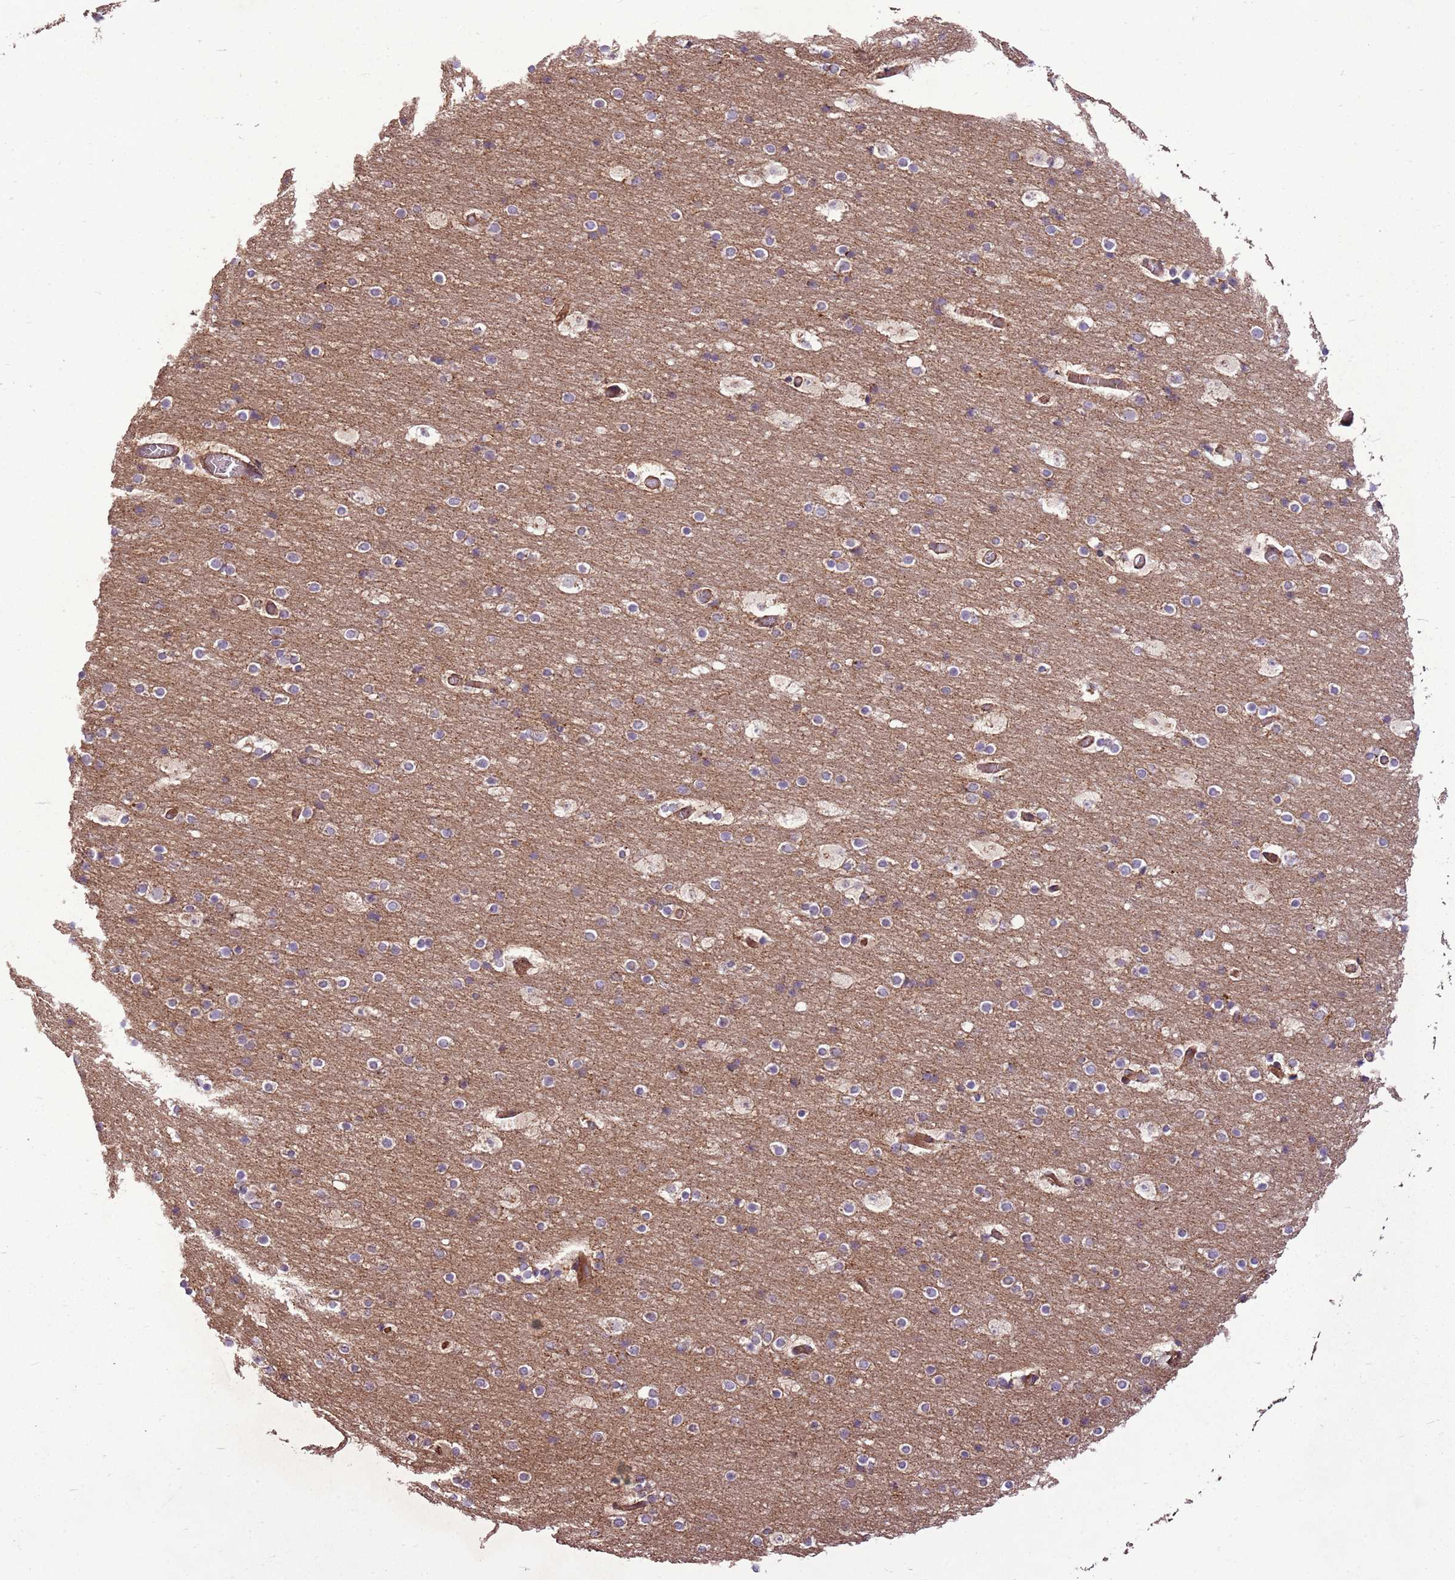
{"staining": {"intensity": "moderate", "quantity": ">75%", "location": "cytoplasmic/membranous"}, "tissue": "cerebral cortex", "cell_type": "Endothelial cells", "image_type": "normal", "snomed": [{"axis": "morphology", "description": "Normal tissue, NOS"}, {"axis": "topography", "description": "Cerebral cortex"}], "caption": "Benign cerebral cortex was stained to show a protein in brown. There is medium levels of moderate cytoplasmic/membranous staining in about >75% of endothelial cells. (DAB (3,3'-diaminobenzidine) IHC with brightfield microscopy, high magnification).", "gene": "ANKRD24", "patient": {"sex": "male", "age": 57}}